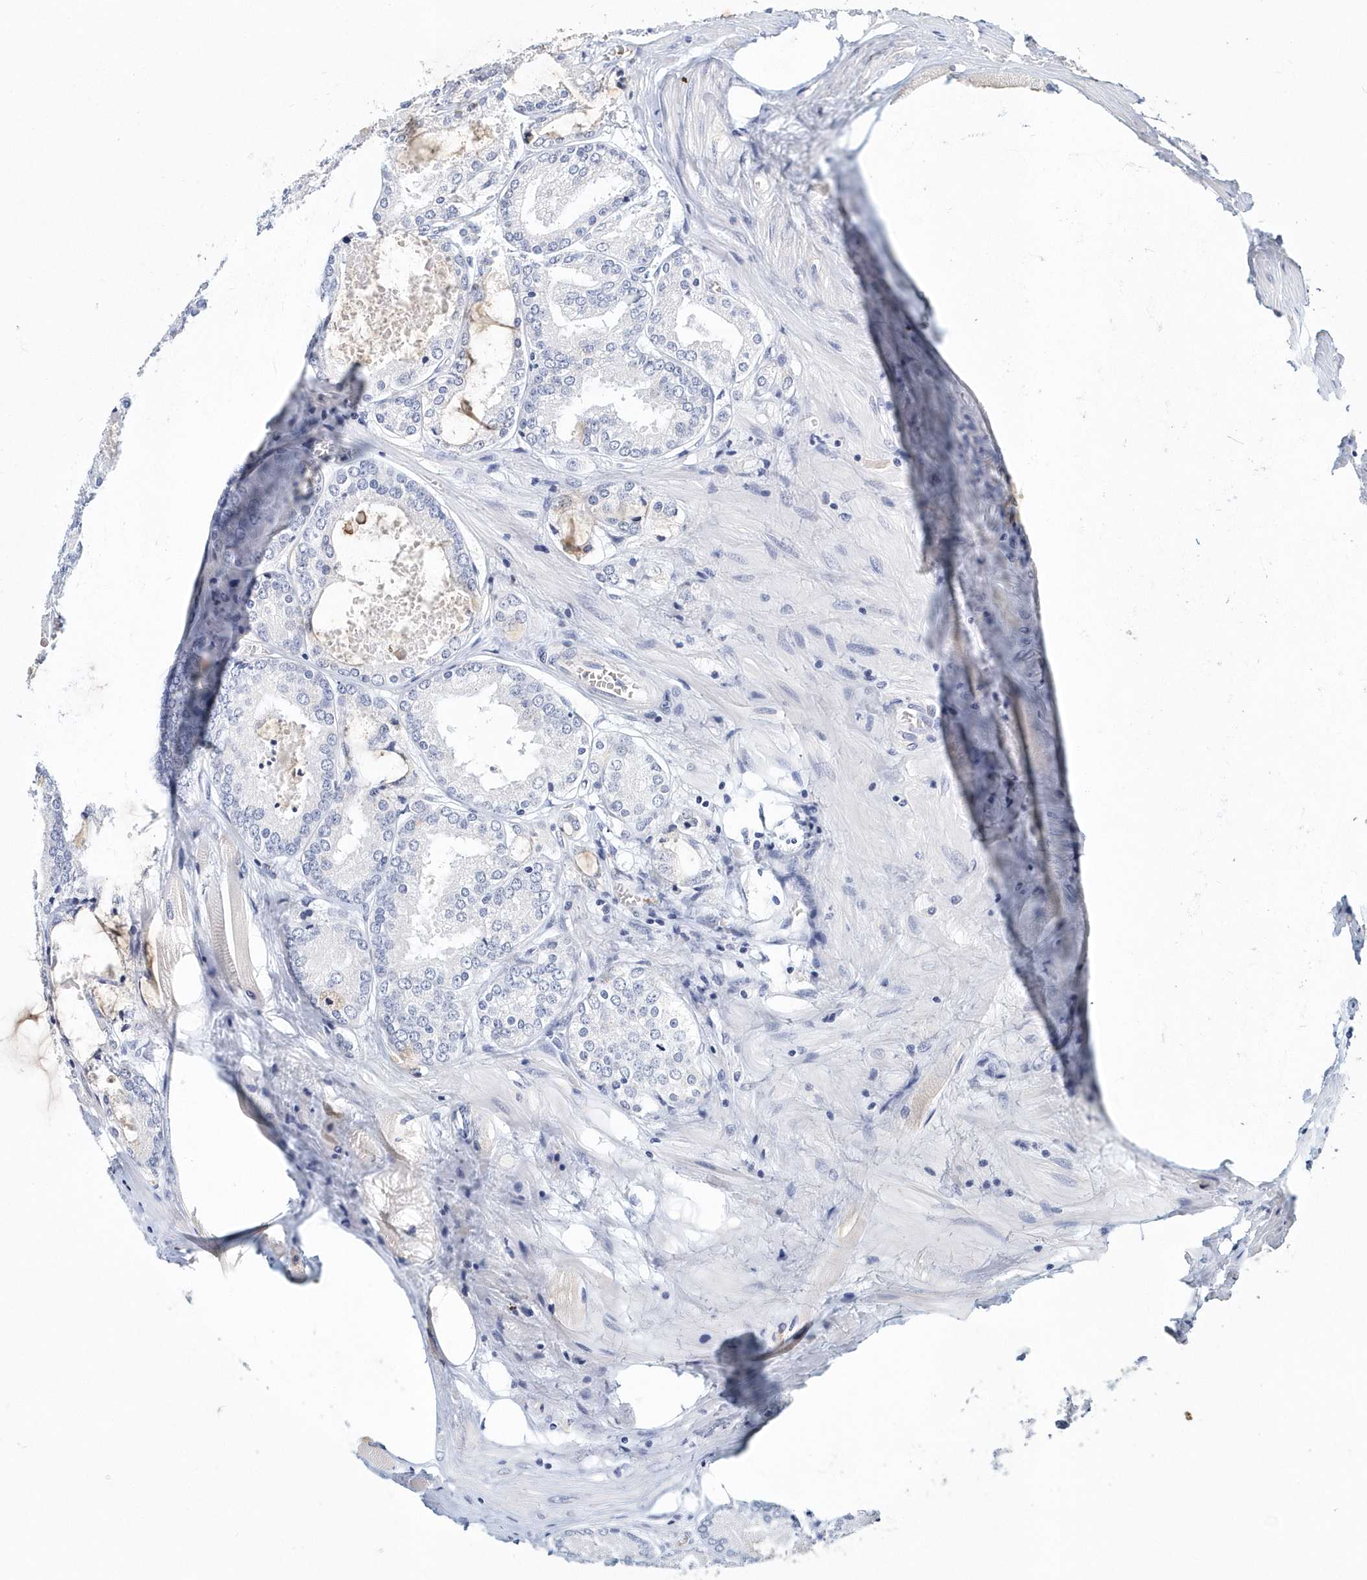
{"staining": {"intensity": "negative", "quantity": "none", "location": "none"}, "tissue": "prostate cancer", "cell_type": "Tumor cells", "image_type": "cancer", "snomed": [{"axis": "morphology", "description": "Adenocarcinoma, Low grade"}, {"axis": "topography", "description": "Prostate"}], "caption": "High magnification brightfield microscopy of prostate cancer stained with DAB (3,3'-diaminobenzidine) (brown) and counterstained with hematoxylin (blue): tumor cells show no significant positivity.", "gene": "ITGA2B", "patient": {"sex": "male", "age": 67}}